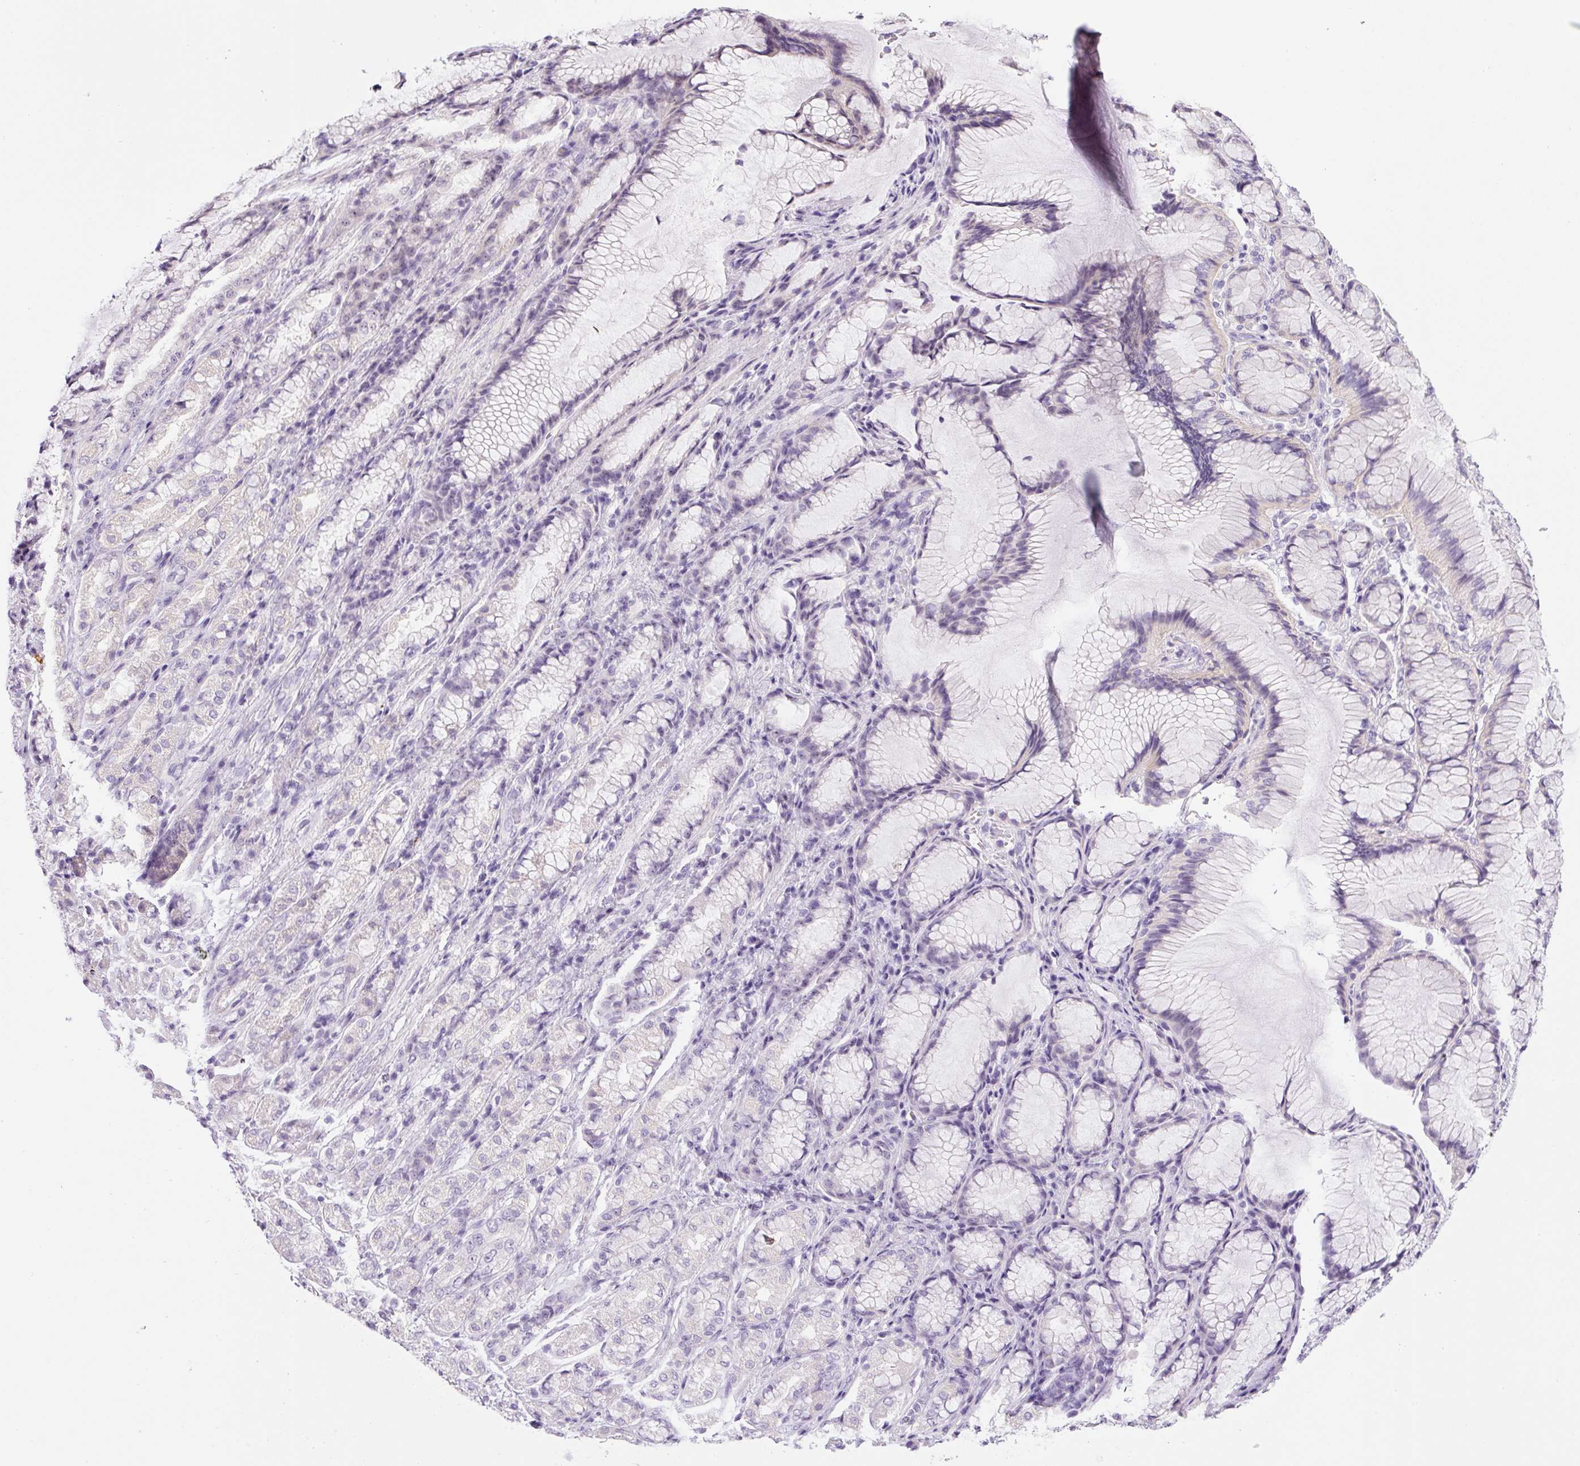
{"staining": {"intensity": "negative", "quantity": "none", "location": "none"}, "tissue": "stomach cancer", "cell_type": "Tumor cells", "image_type": "cancer", "snomed": [{"axis": "morphology", "description": "Adenocarcinoma, NOS"}, {"axis": "topography", "description": "Stomach"}], "caption": "Tumor cells are negative for brown protein staining in stomach cancer (adenocarcinoma).", "gene": "TMEM151B", "patient": {"sex": "female", "age": 79}}